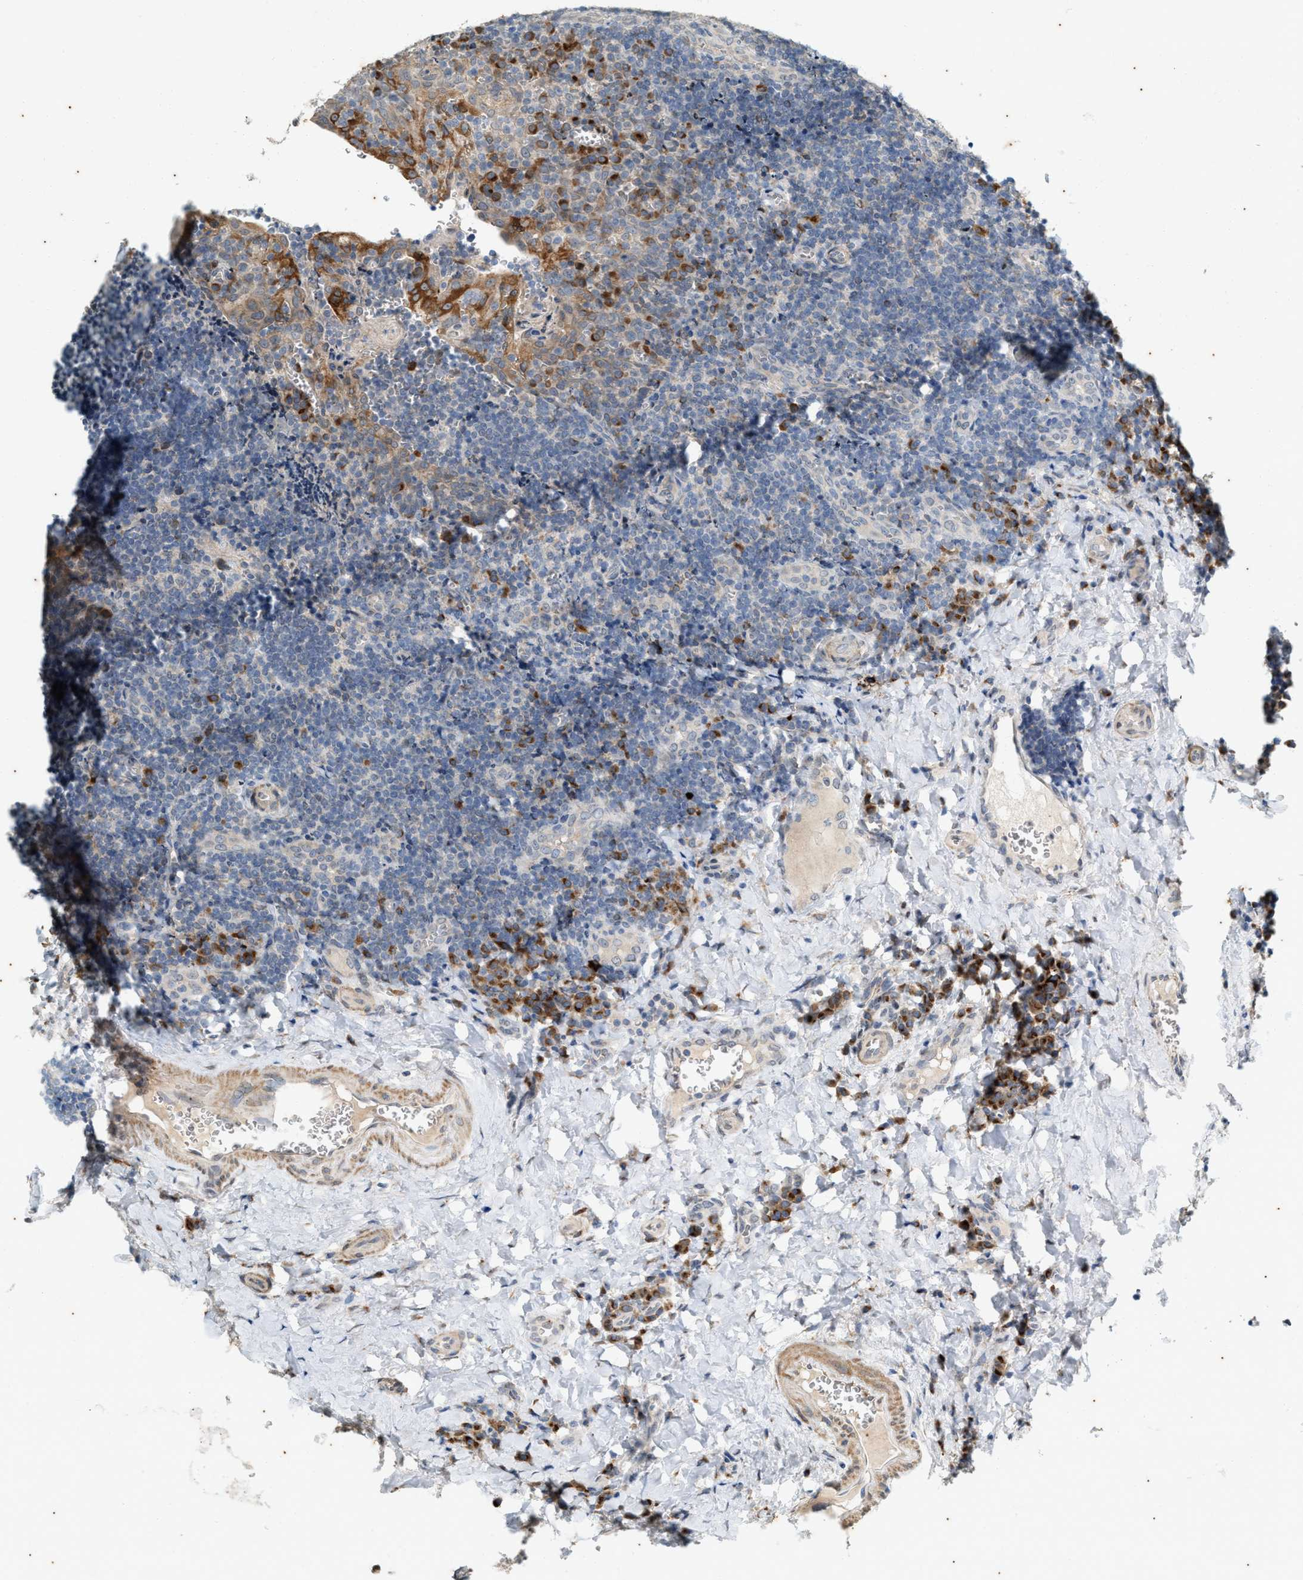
{"staining": {"intensity": "negative", "quantity": "none", "location": "none"}, "tissue": "tonsil", "cell_type": "Germinal center cells", "image_type": "normal", "snomed": [{"axis": "morphology", "description": "Normal tissue, NOS"}, {"axis": "morphology", "description": "Inflammation, NOS"}, {"axis": "topography", "description": "Tonsil"}], "caption": "DAB (3,3'-diaminobenzidine) immunohistochemical staining of unremarkable human tonsil reveals no significant expression in germinal center cells.", "gene": "CHPF2", "patient": {"sex": "female", "age": 31}}